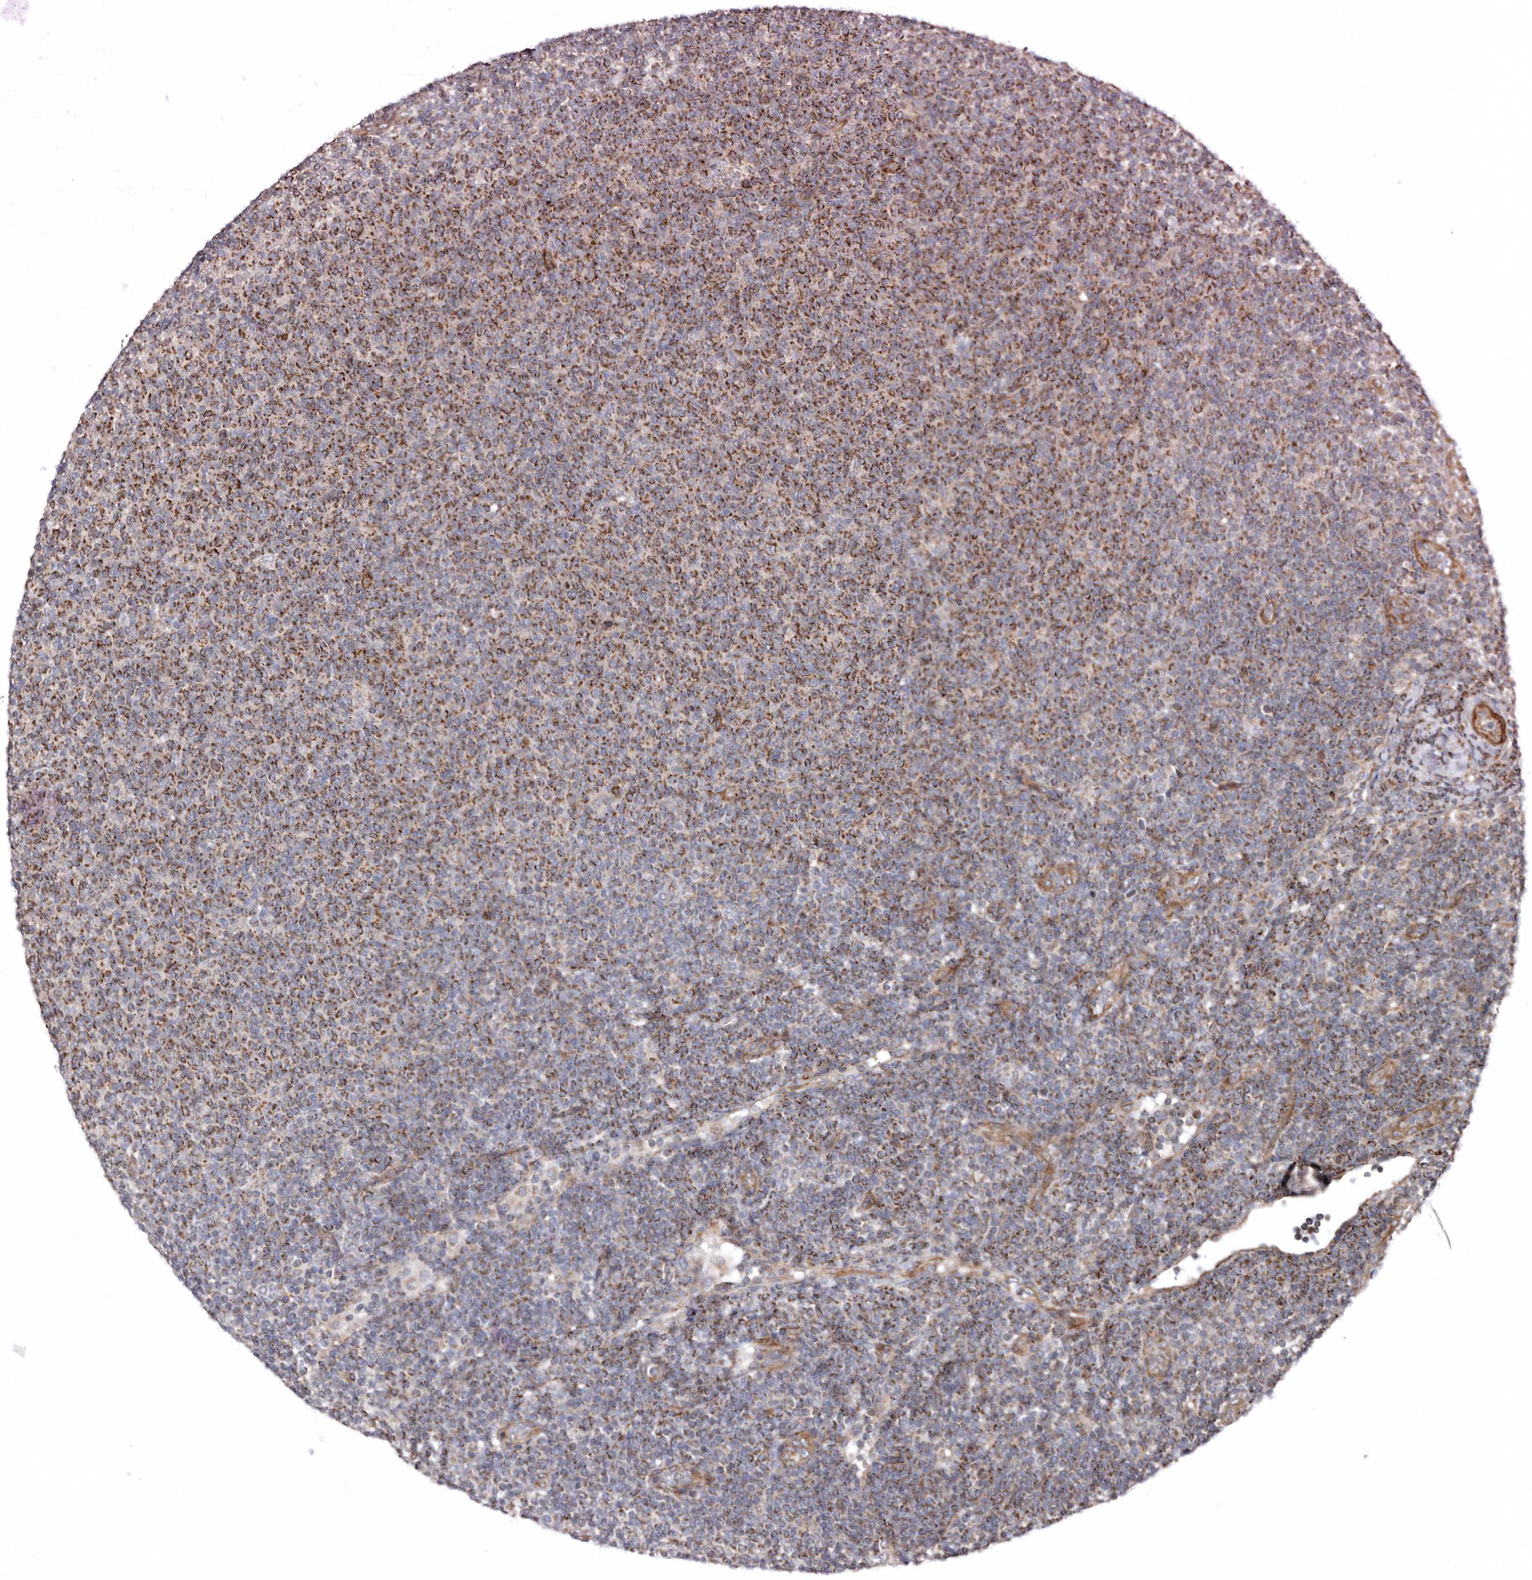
{"staining": {"intensity": "strong", "quantity": "25%-75%", "location": "cytoplasmic/membranous"}, "tissue": "lymphoma", "cell_type": "Tumor cells", "image_type": "cancer", "snomed": [{"axis": "morphology", "description": "Malignant lymphoma, non-Hodgkin's type, Low grade"}, {"axis": "topography", "description": "Lymph node"}], "caption": "This is an image of immunohistochemistry staining of malignant lymphoma, non-Hodgkin's type (low-grade), which shows strong staining in the cytoplasmic/membranous of tumor cells.", "gene": "PROKR1", "patient": {"sex": "male", "age": 66}}